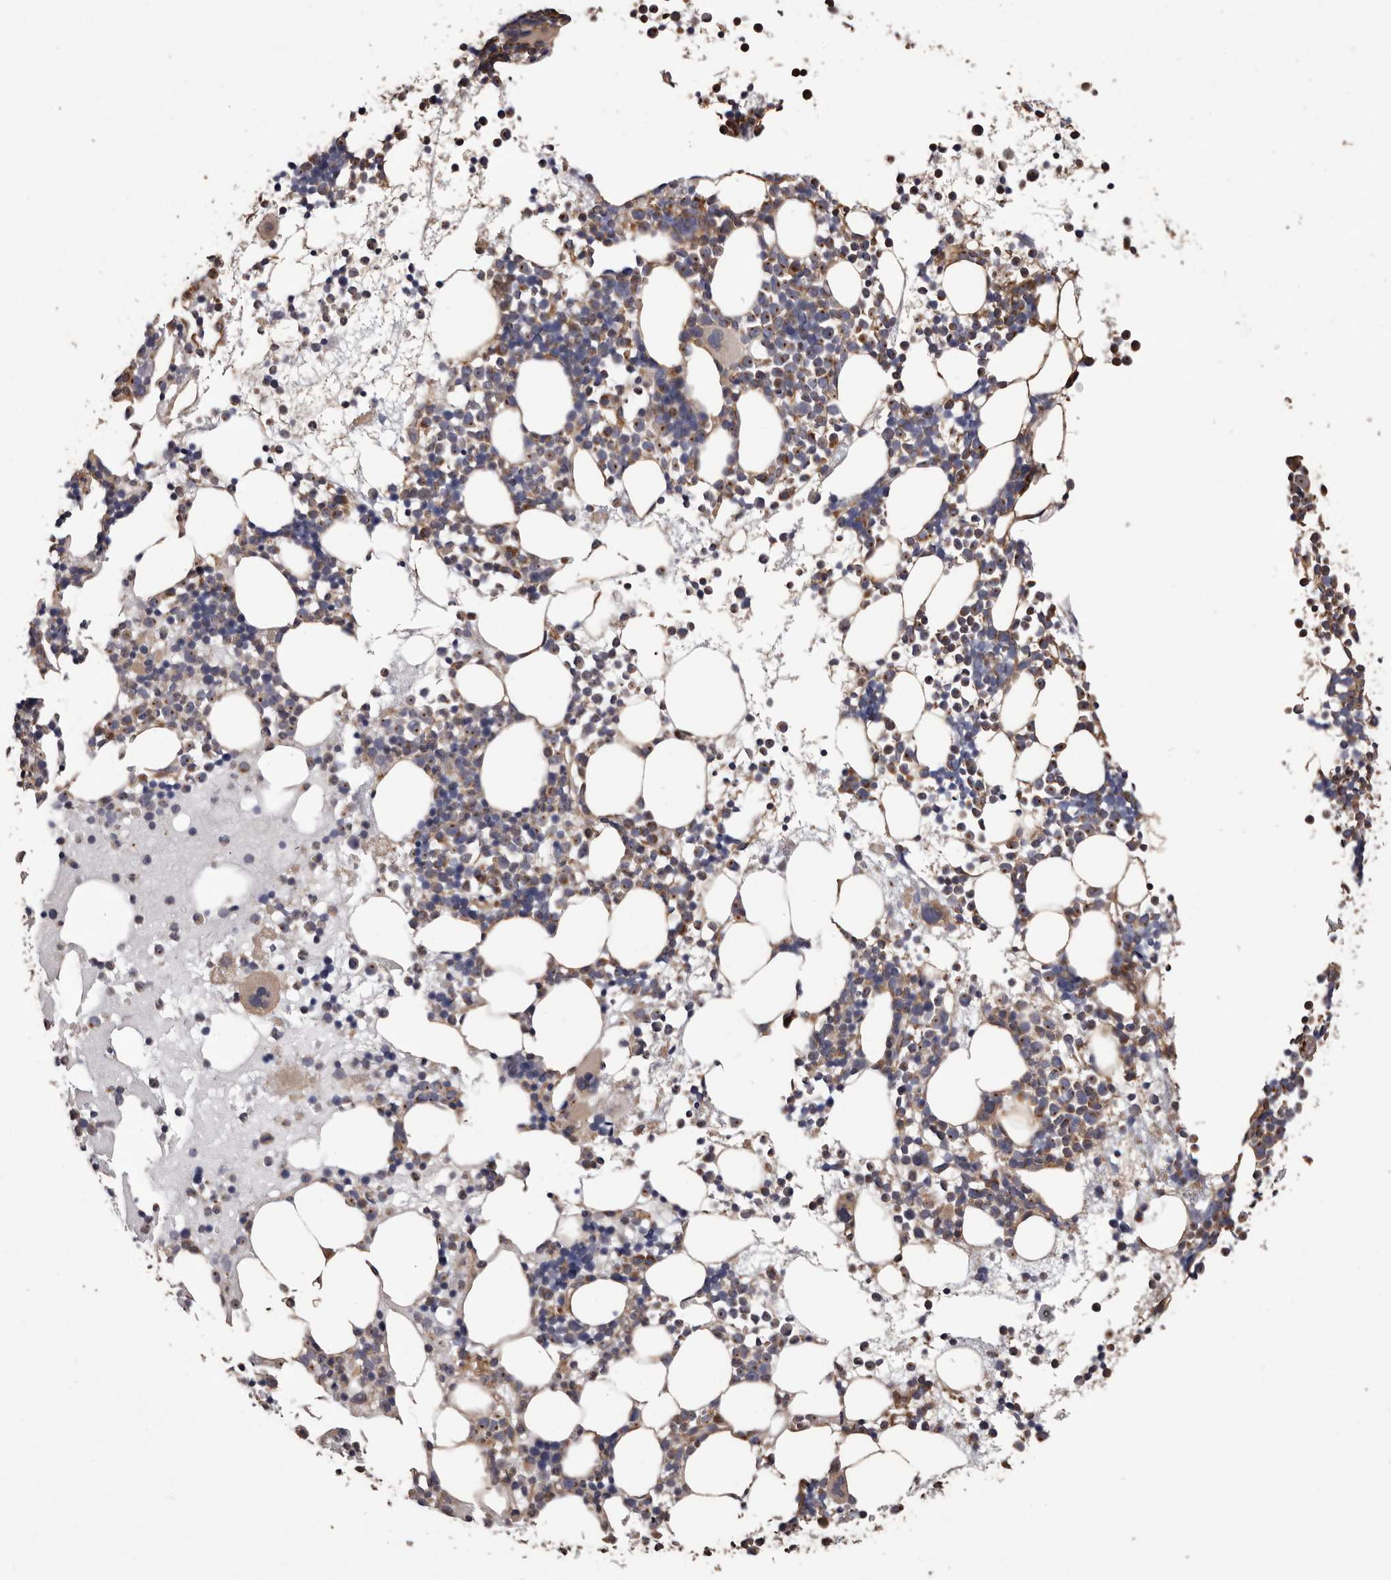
{"staining": {"intensity": "weak", "quantity": "25%-75%", "location": "cytoplasmic/membranous"}, "tissue": "bone marrow", "cell_type": "Hematopoietic cells", "image_type": "normal", "snomed": [{"axis": "morphology", "description": "Normal tissue, NOS"}, {"axis": "topography", "description": "Bone marrow"}], "caption": "Bone marrow stained with immunohistochemistry shows weak cytoplasmic/membranous positivity in about 25%-75% of hematopoietic cells.", "gene": "CEP104", "patient": {"sex": "female", "age": 57}}